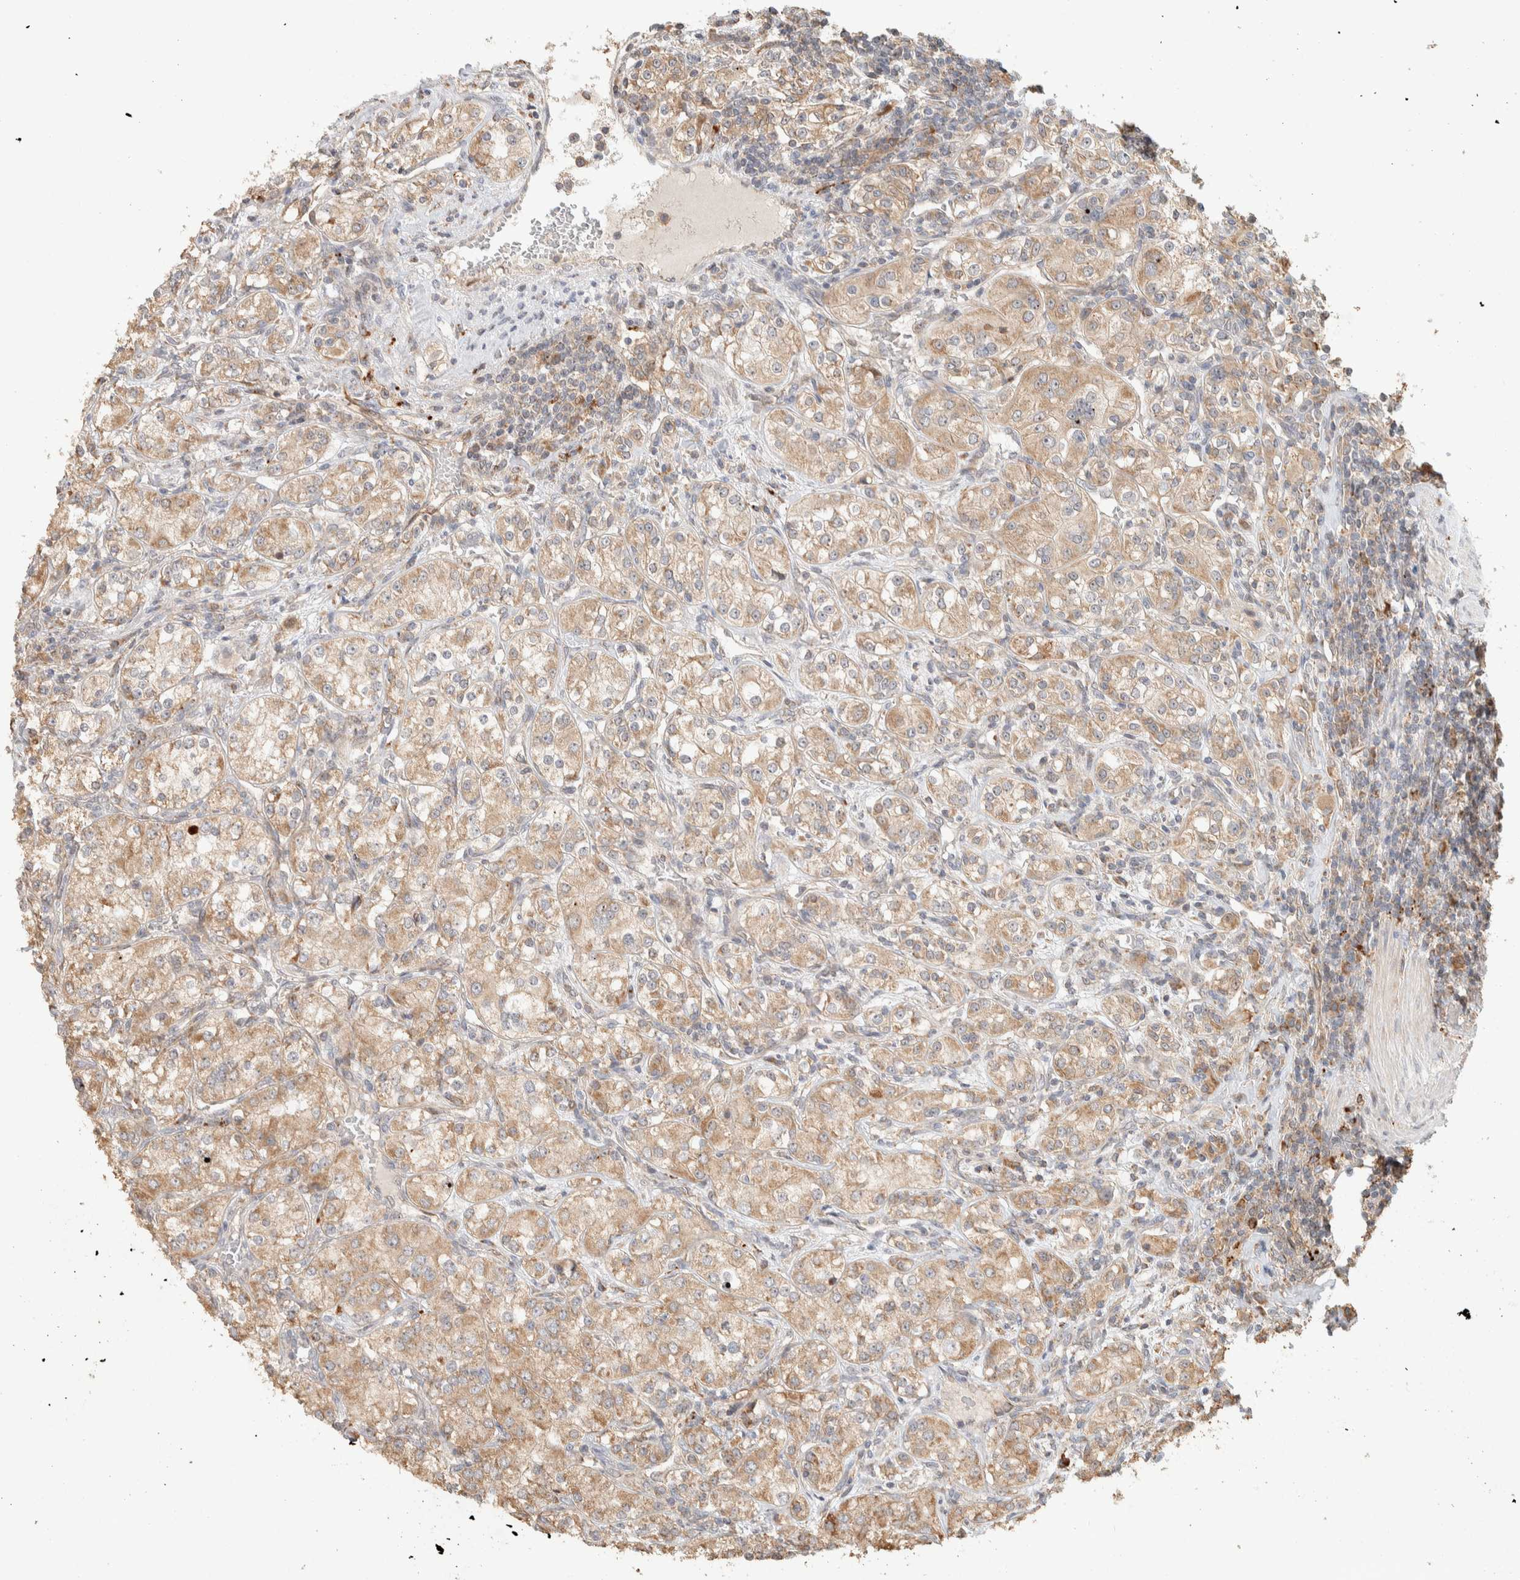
{"staining": {"intensity": "moderate", "quantity": "25%-75%", "location": "cytoplasmic/membranous"}, "tissue": "renal cancer", "cell_type": "Tumor cells", "image_type": "cancer", "snomed": [{"axis": "morphology", "description": "Adenocarcinoma, NOS"}, {"axis": "topography", "description": "Kidney"}], "caption": "This micrograph reveals IHC staining of renal cancer (adenocarcinoma), with medium moderate cytoplasmic/membranous staining in approximately 25%-75% of tumor cells.", "gene": "KIF9", "patient": {"sex": "male", "age": 77}}